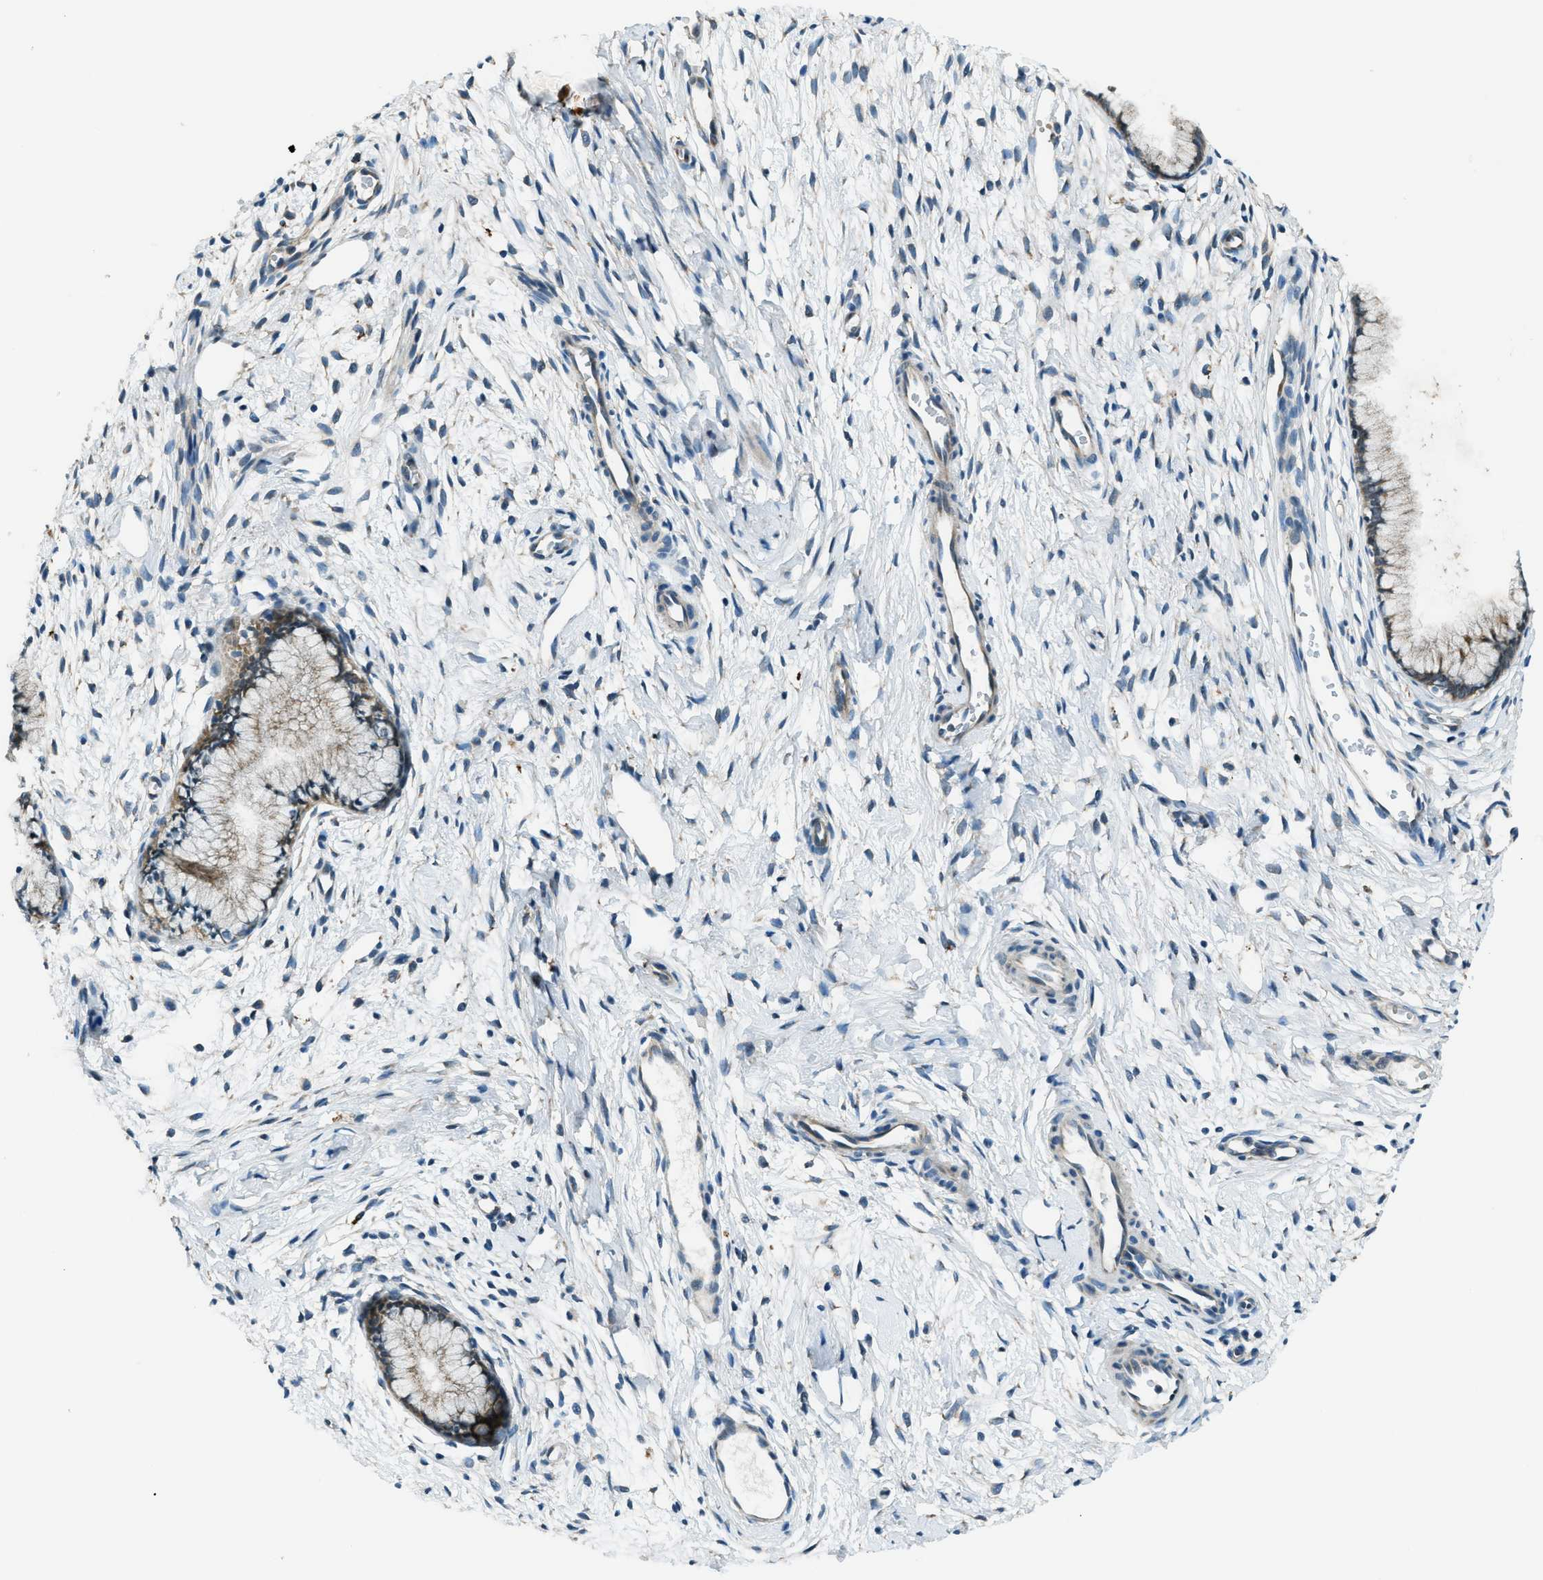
{"staining": {"intensity": "moderate", "quantity": ">75%", "location": "cytoplasmic/membranous"}, "tissue": "cervix", "cell_type": "Glandular cells", "image_type": "normal", "snomed": [{"axis": "morphology", "description": "Normal tissue, NOS"}, {"axis": "topography", "description": "Cervix"}], "caption": "Brown immunohistochemical staining in unremarkable cervix exhibits moderate cytoplasmic/membranous expression in approximately >75% of glandular cells. (DAB = brown stain, brightfield microscopy at high magnification).", "gene": "GINM1", "patient": {"sex": "female", "age": 65}}